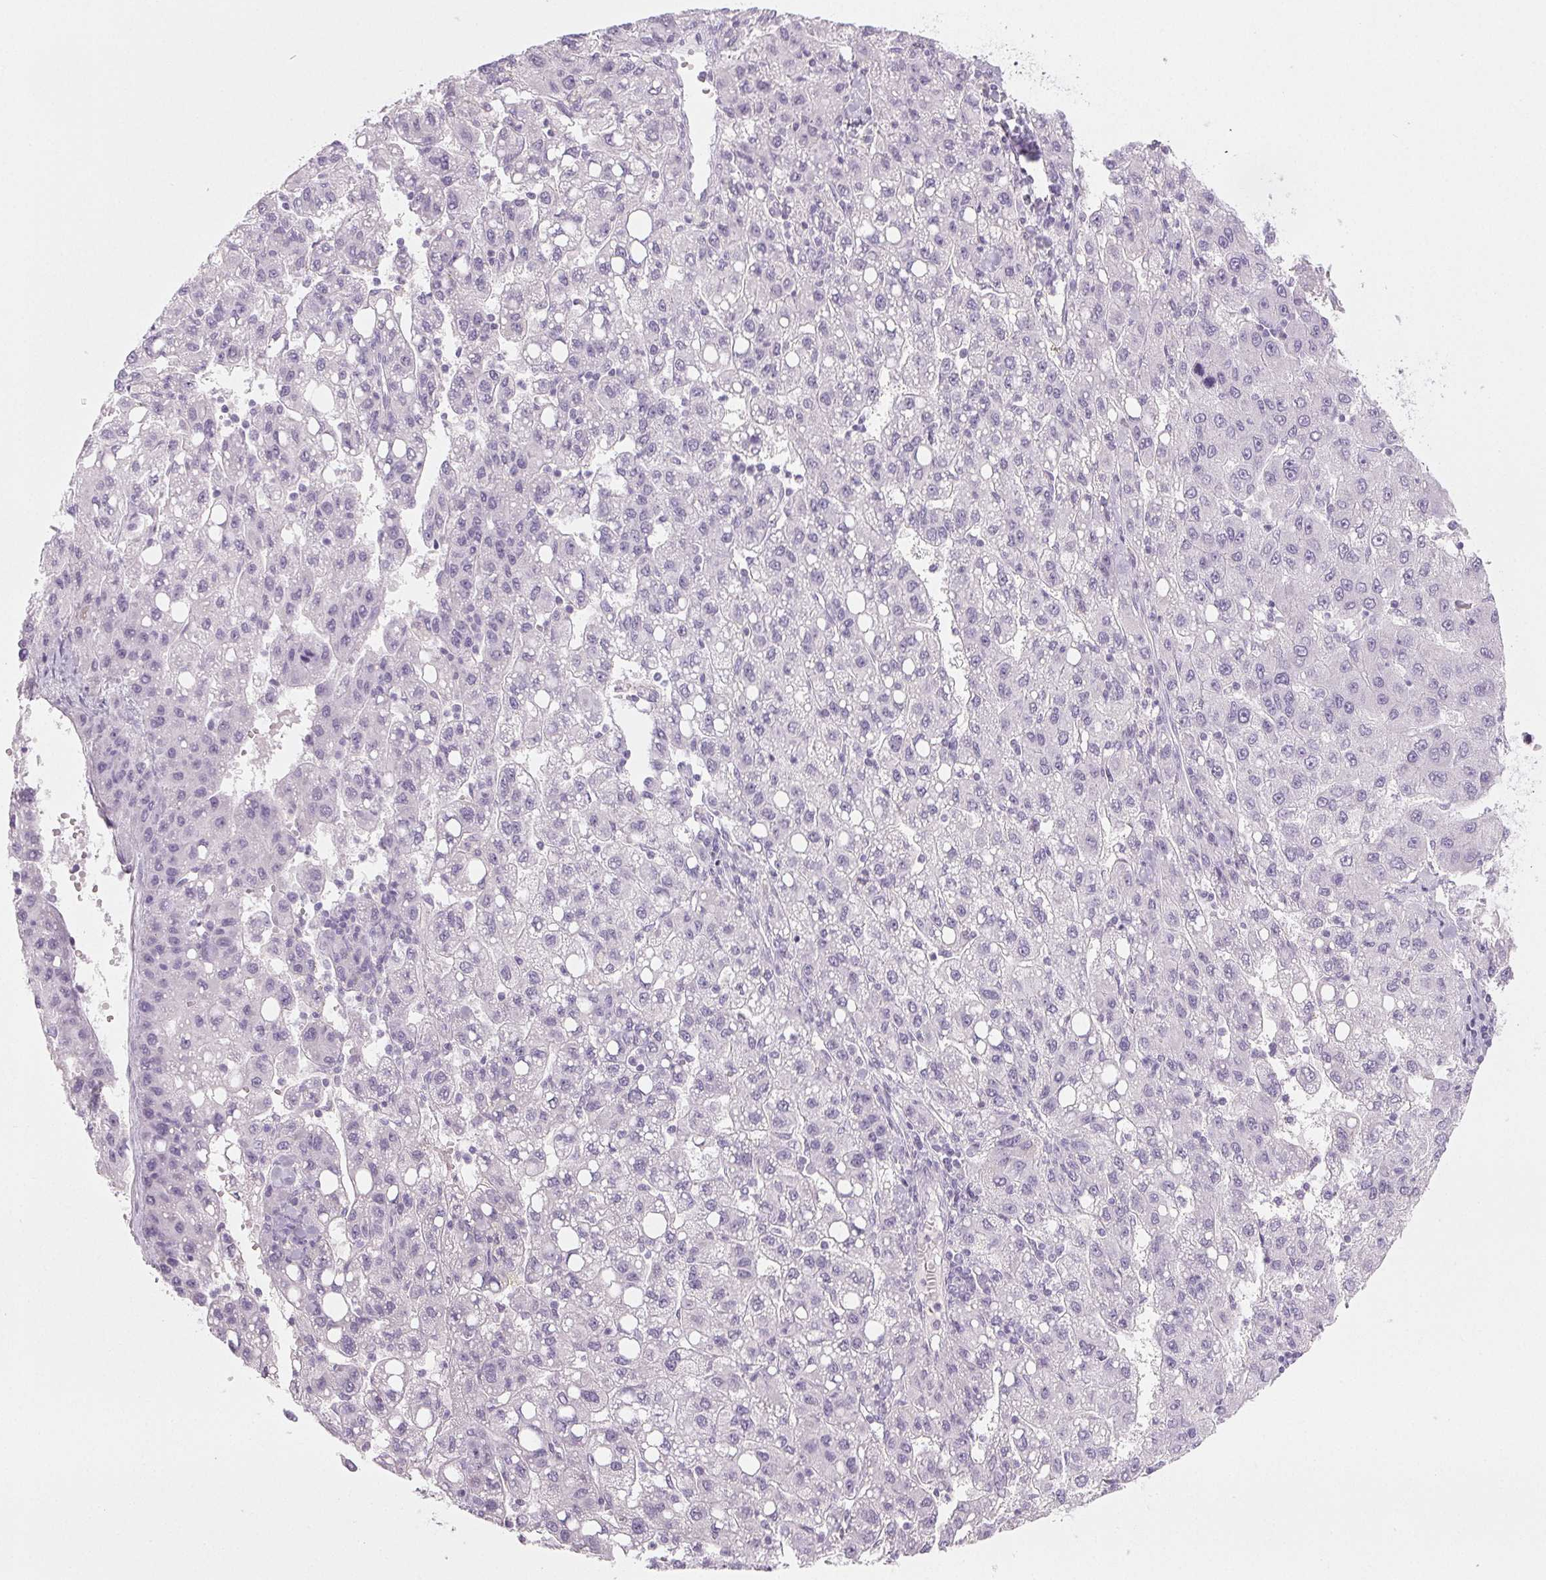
{"staining": {"intensity": "negative", "quantity": "none", "location": "none"}, "tissue": "liver cancer", "cell_type": "Tumor cells", "image_type": "cancer", "snomed": [{"axis": "morphology", "description": "Carcinoma, Hepatocellular, NOS"}, {"axis": "topography", "description": "Liver"}], "caption": "Human hepatocellular carcinoma (liver) stained for a protein using IHC shows no expression in tumor cells.", "gene": "COL7A1", "patient": {"sex": "female", "age": 82}}